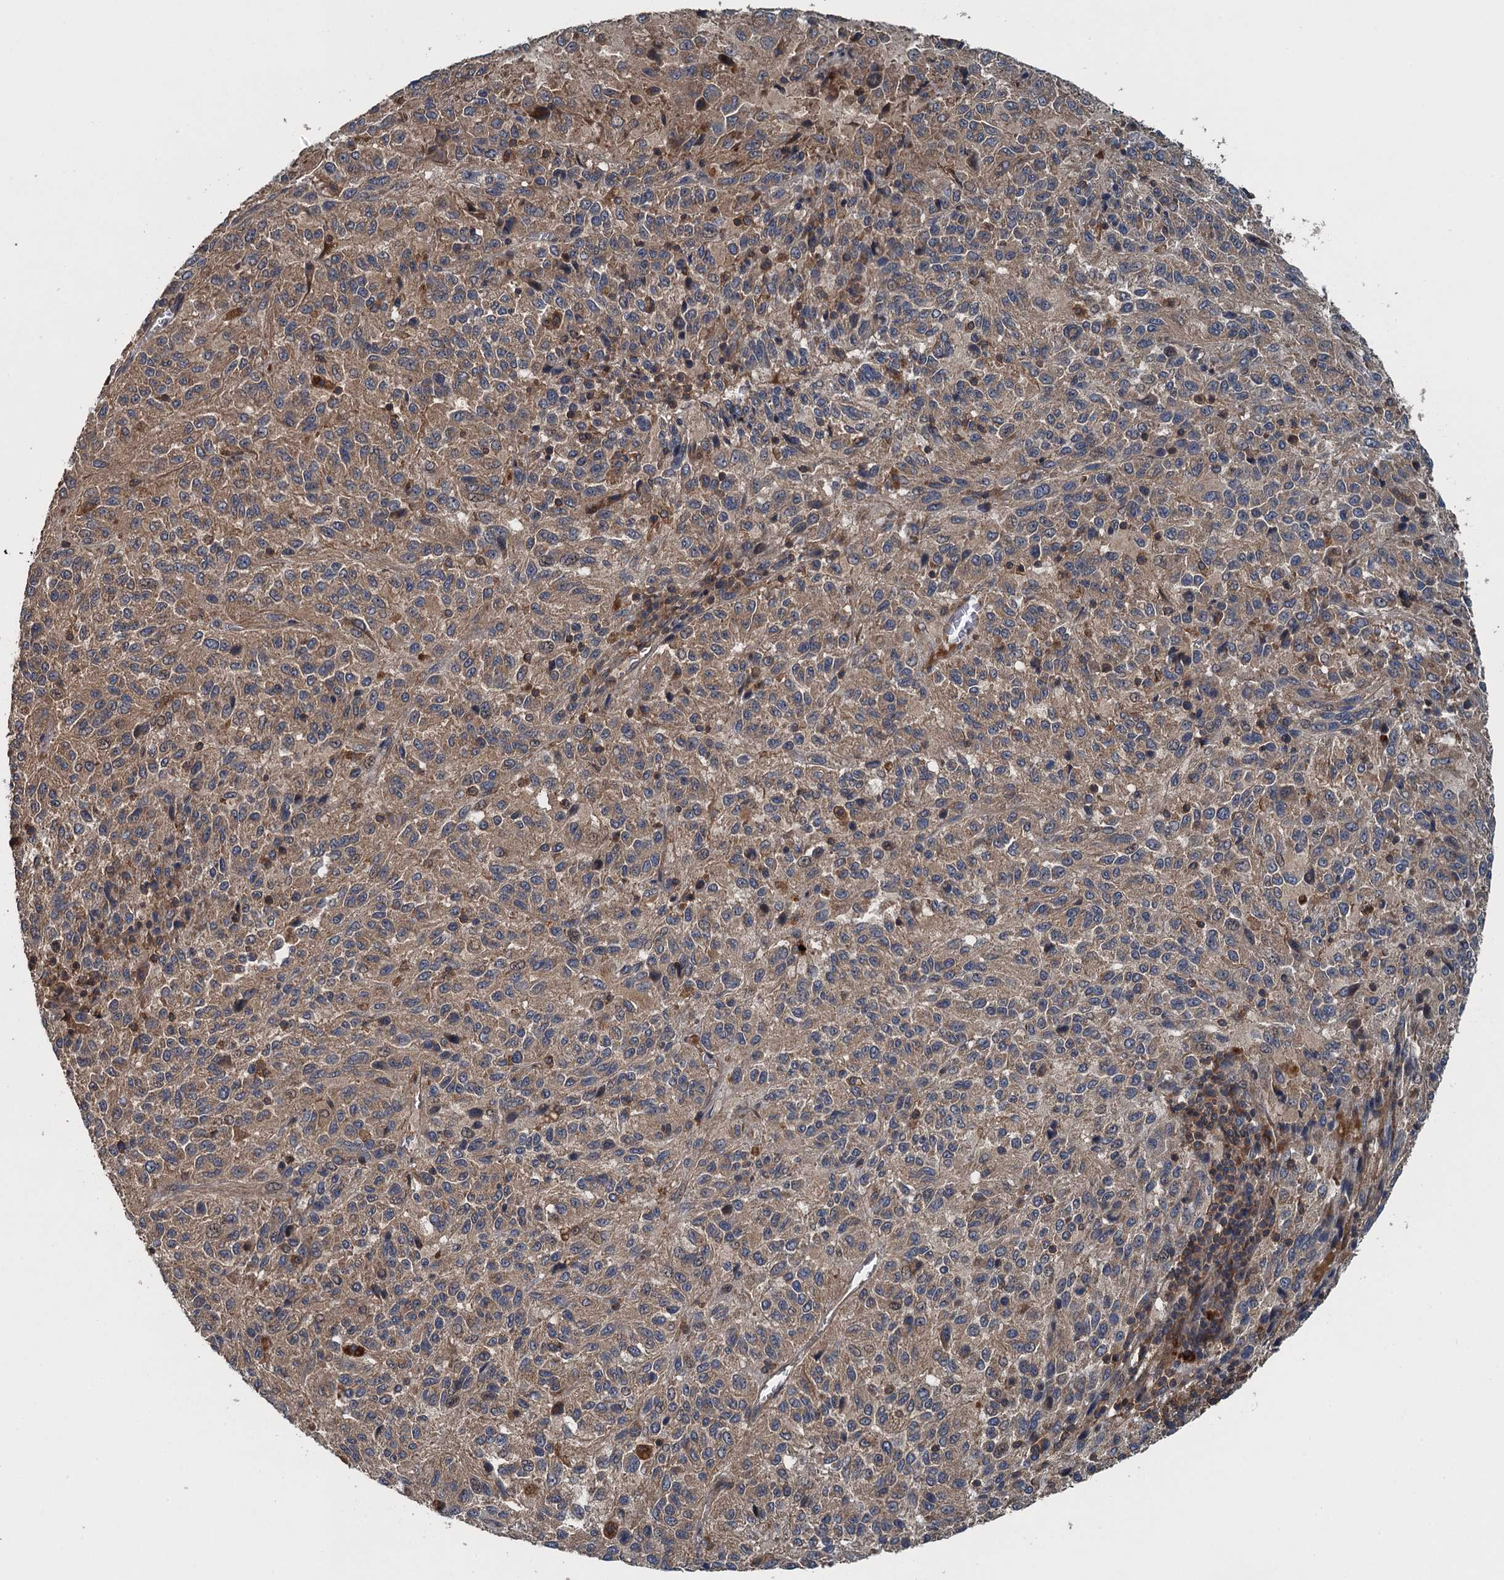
{"staining": {"intensity": "moderate", "quantity": ">75%", "location": "cytoplasmic/membranous"}, "tissue": "melanoma", "cell_type": "Tumor cells", "image_type": "cancer", "snomed": [{"axis": "morphology", "description": "Malignant melanoma, Metastatic site"}, {"axis": "topography", "description": "Lung"}], "caption": "Immunohistochemistry (IHC) histopathology image of human melanoma stained for a protein (brown), which reveals medium levels of moderate cytoplasmic/membranous expression in about >75% of tumor cells.", "gene": "BORCS5", "patient": {"sex": "male", "age": 64}}